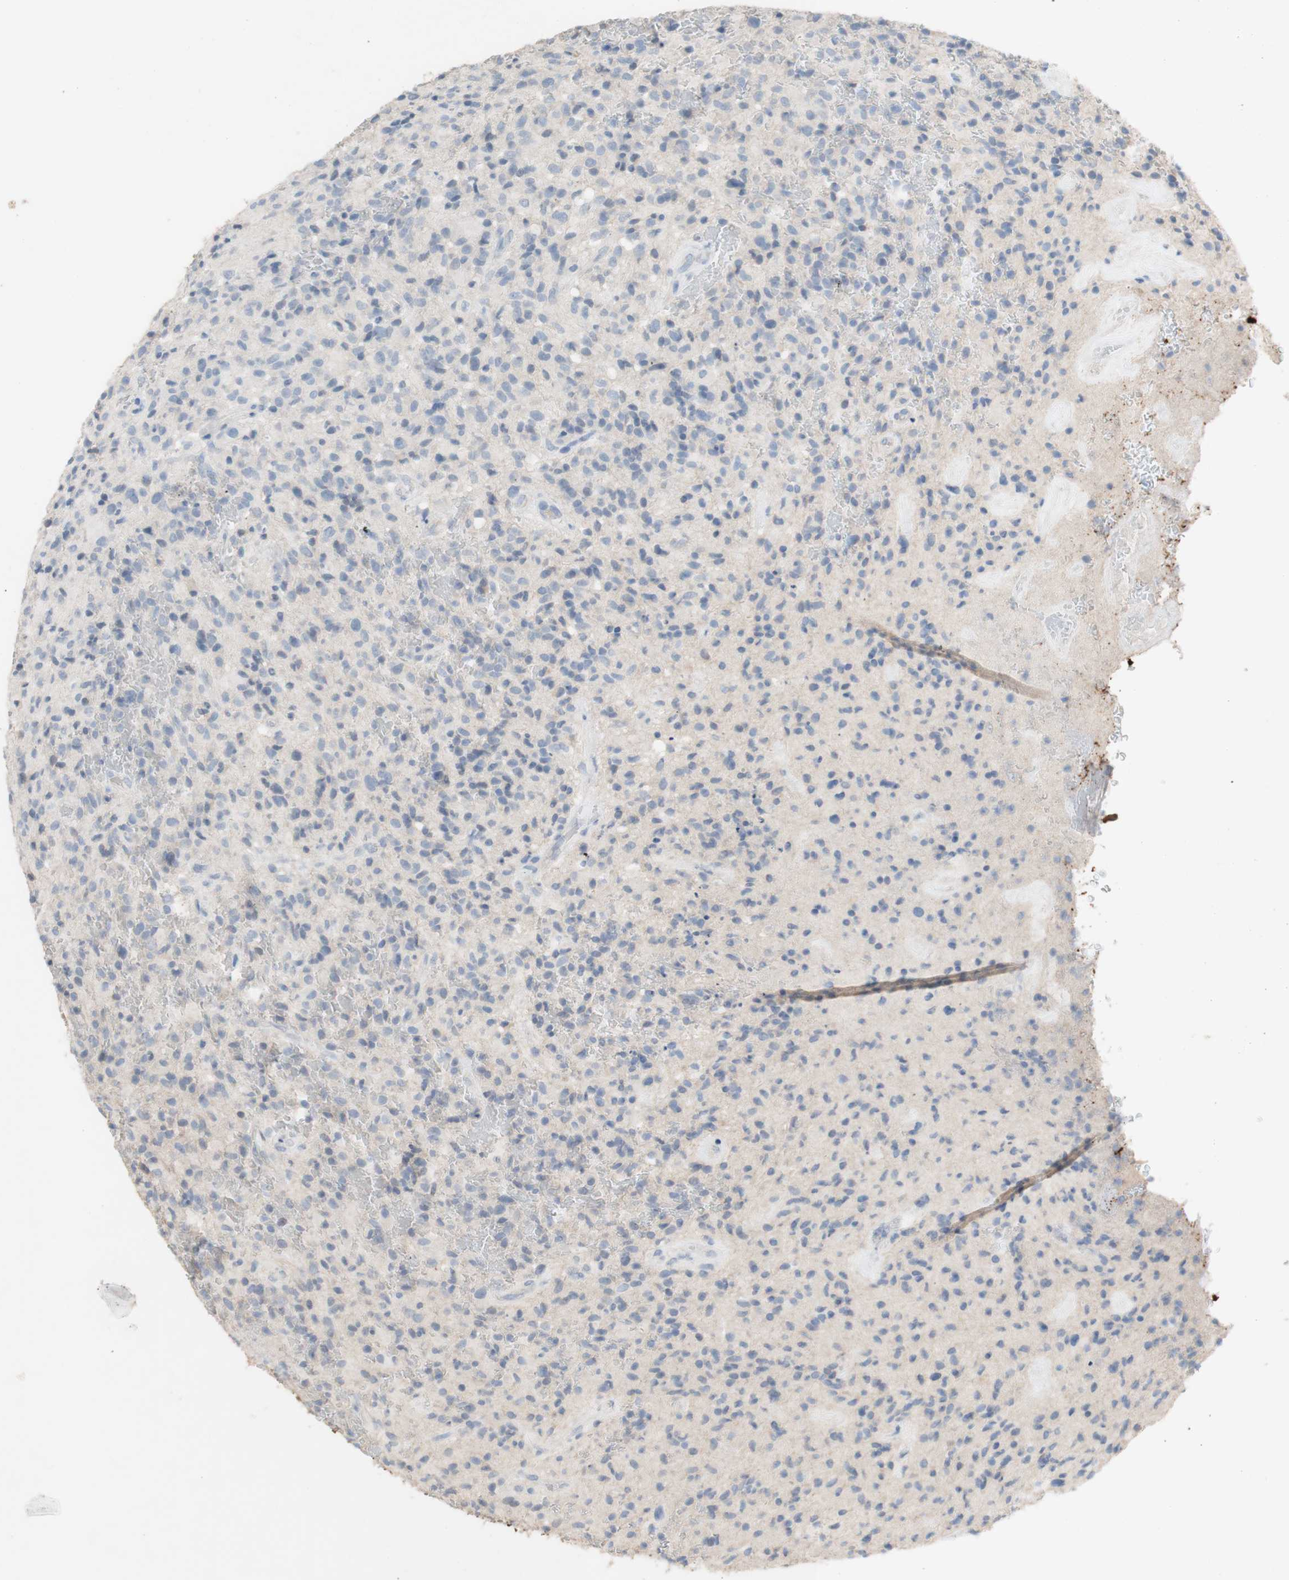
{"staining": {"intensity": "negative", "quantity": "none", "location": "none"}, "tissue": "glioma", "cell_type": "Tumor cells", "image_type": "cancer", "snomed": [{"axis": "morphology", "description": "Glioma, malignant, High grade"}, {"axis": "topography", "description": "Brain"}], "caption": "DAB immunohistochemical staining of glioma exhibits no significant expression in tumor cells.", "gene": "PACSIN1", "patient": {"sex": "male", "age": 71}}